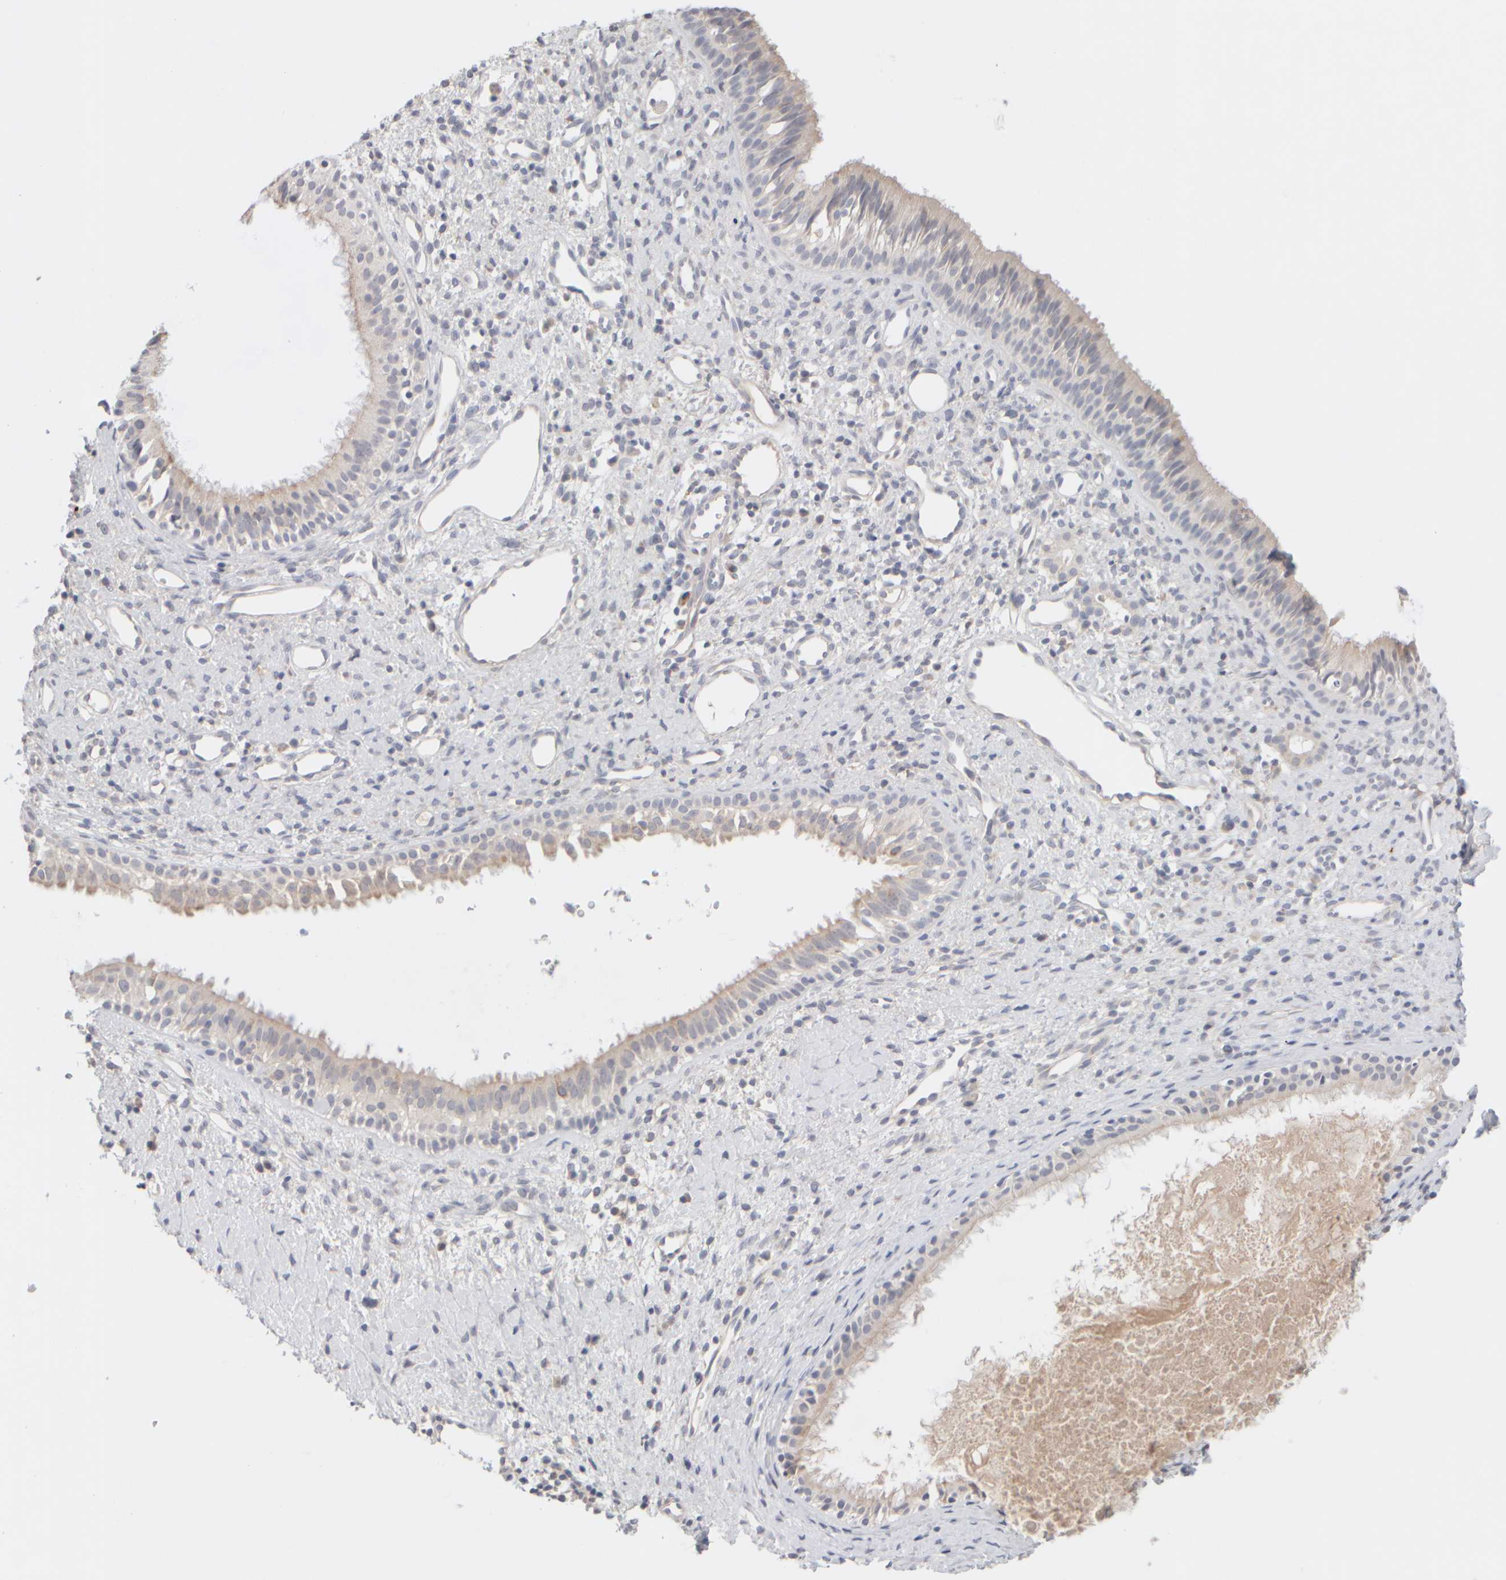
{"staining": {"intensity": "weak", "quantity": "<25%", "location": "cytoplasmic/membranous"}, "tissue": "nasopharynx", "cell_type": "Respiratory epithelial cells", "image_type": "normal", "snomed": [{"axis": "morphology", "description": "Normal tissue, NOS"}, {"axis": "topography", "description": "Nasopharynx"}], "caption": "A micrograph of nasopharynx stained for a protein exhibits no brown staining in respiratory epithelial cells. Nuclei are stained in blue.", "gene": "ZNF112", "patient": {"sex": "male", "age": 22}}